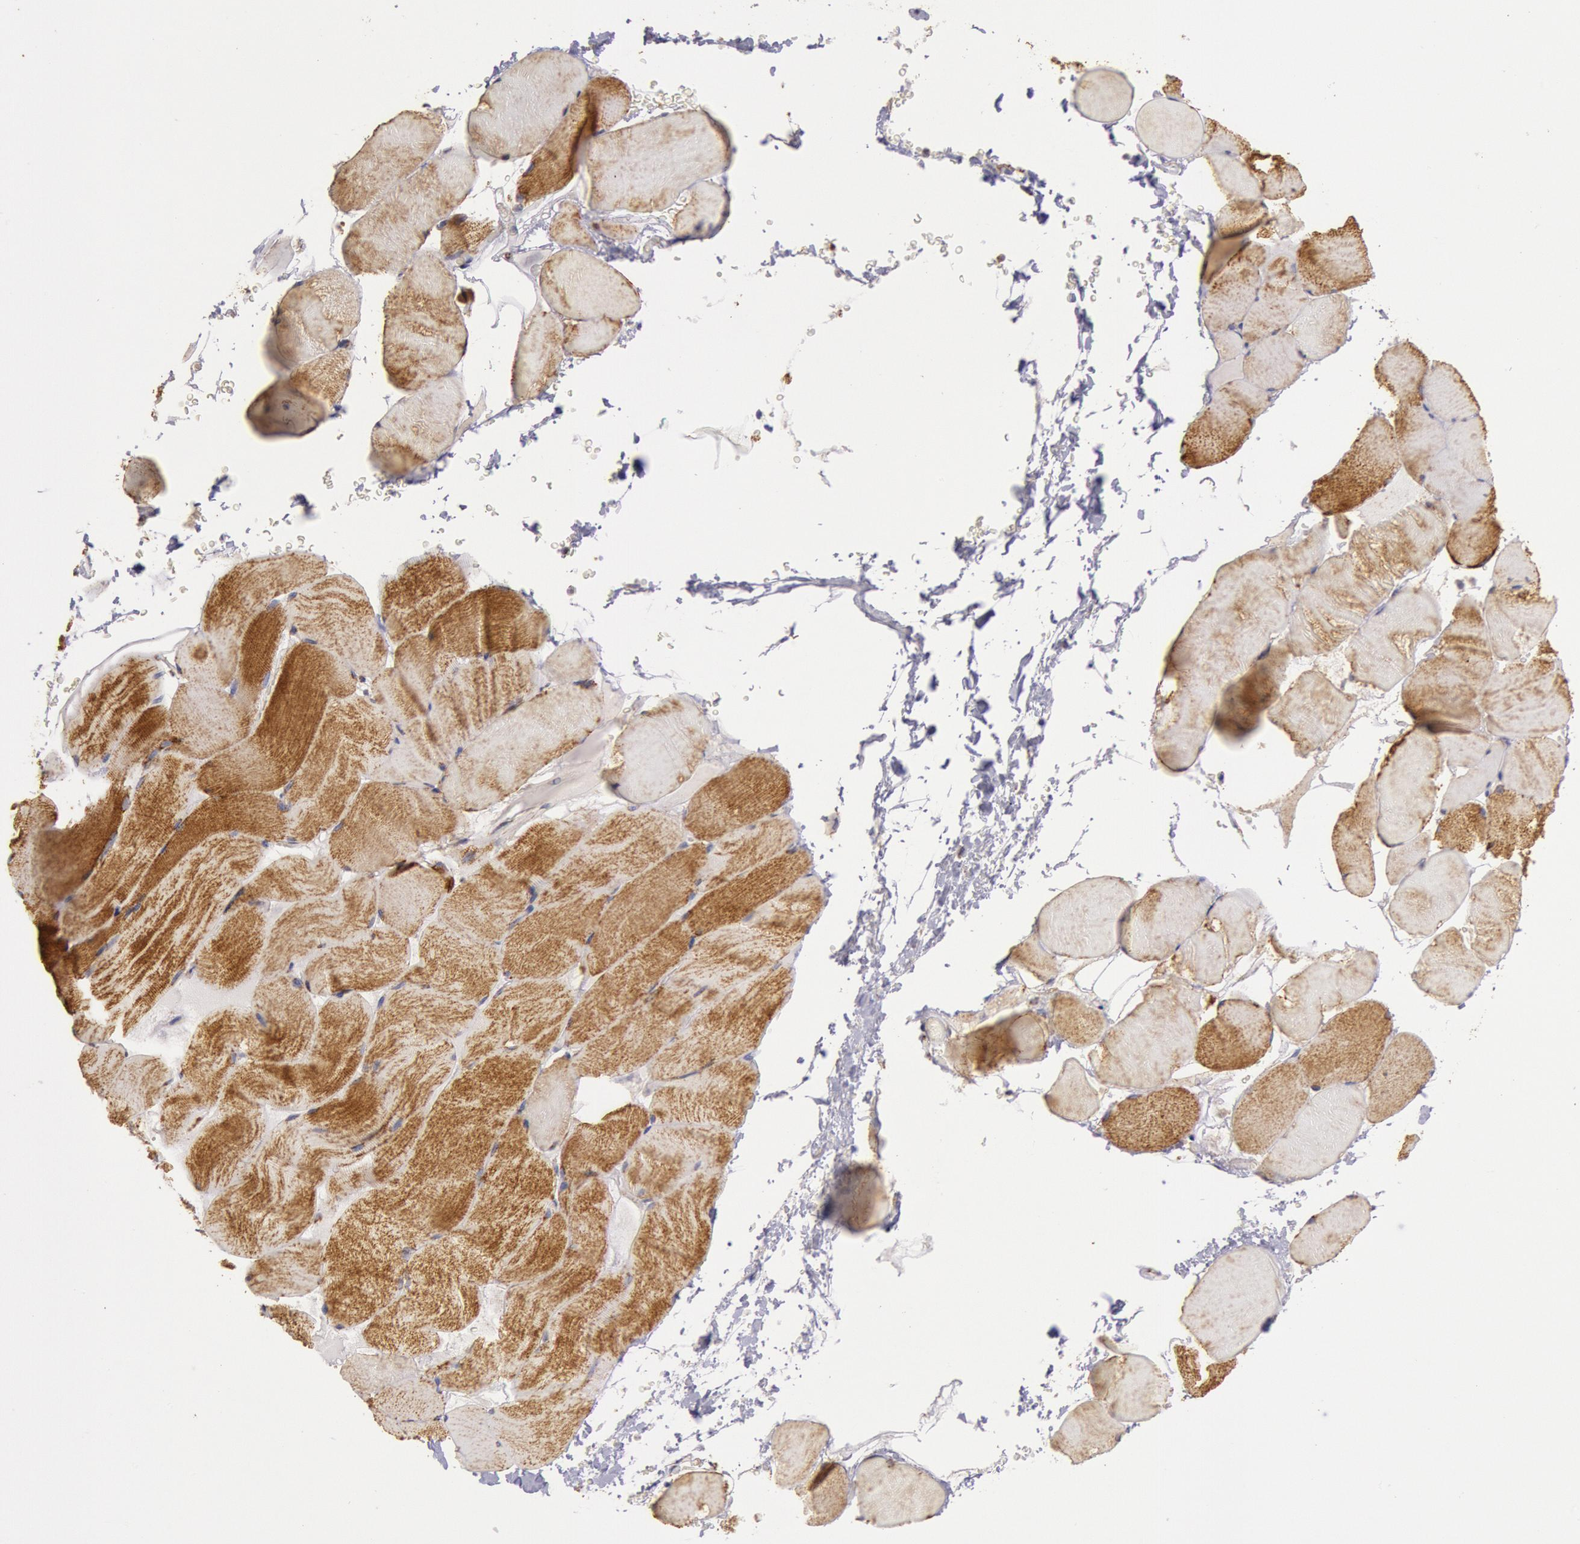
{"staining": {"intensity": "moderate", "quantity": ">75%", "location": "cytoplasmic/membranous"}, "tissue": "skeletal muscle", "cell_type": "Myocytes", "image_type": "normal", "snomed": [{"axis": "morphology", "description": "Normal tissue, NOS"}, {"axis": "topography", "description": "Skeletal muscle"}], "caption": "Benign skeletal muscle reveals moderate cytoplasmic/membranous staining in about >75% of myocytes.", "gene": "CYC1", "patient": {"sex": "male", "age": 62}}